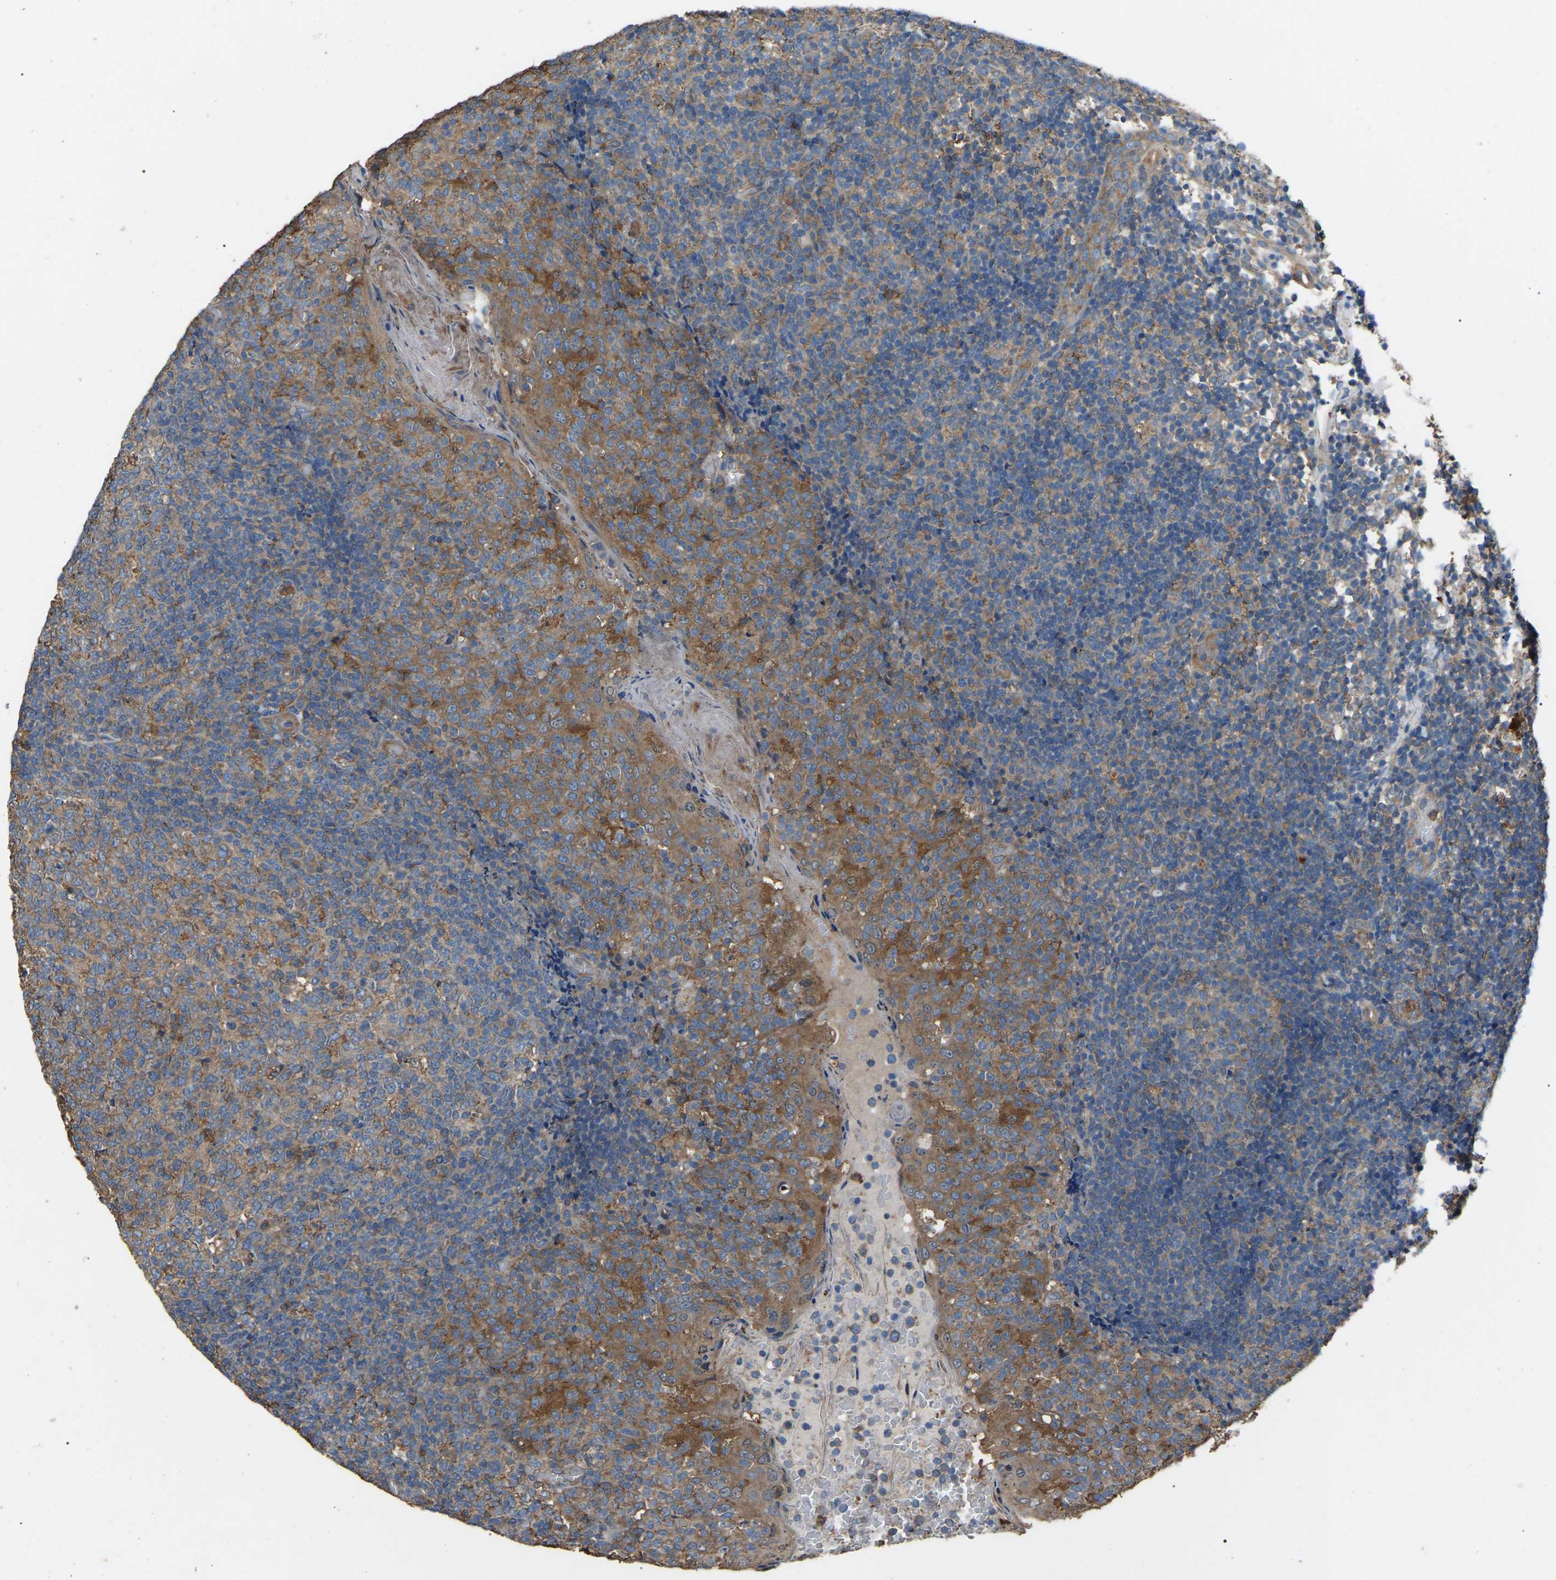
{"staining": {"intensity": "moderate", "quantity": ">75%", "location": "cytoplasmic/membranous"}, "tissue": "tonsil", "cell_type": "Germinal center cells", "image_type": "normal", "snomed": [{"axis": "morphology", "description": "Normal tissue, NOS"}, {"axis": "topography", "description": "Tonsil"}], "caption": "An immunohistochemistry (IHC) photomicrograph of benign tissue is shown. Protein staining in brown labels moderate cytoplasmic/membranous positivity in tonsil within germinal center cells. The staining was performed using DAB (3,3'-diaminobenzidine) to visualize the protein expression in brown, while the nuclei were stained in blue with hematoxylin (Magnification: 20x).", "gene": "AIMP1", "patient": {"sex": "female", "age": 19}}